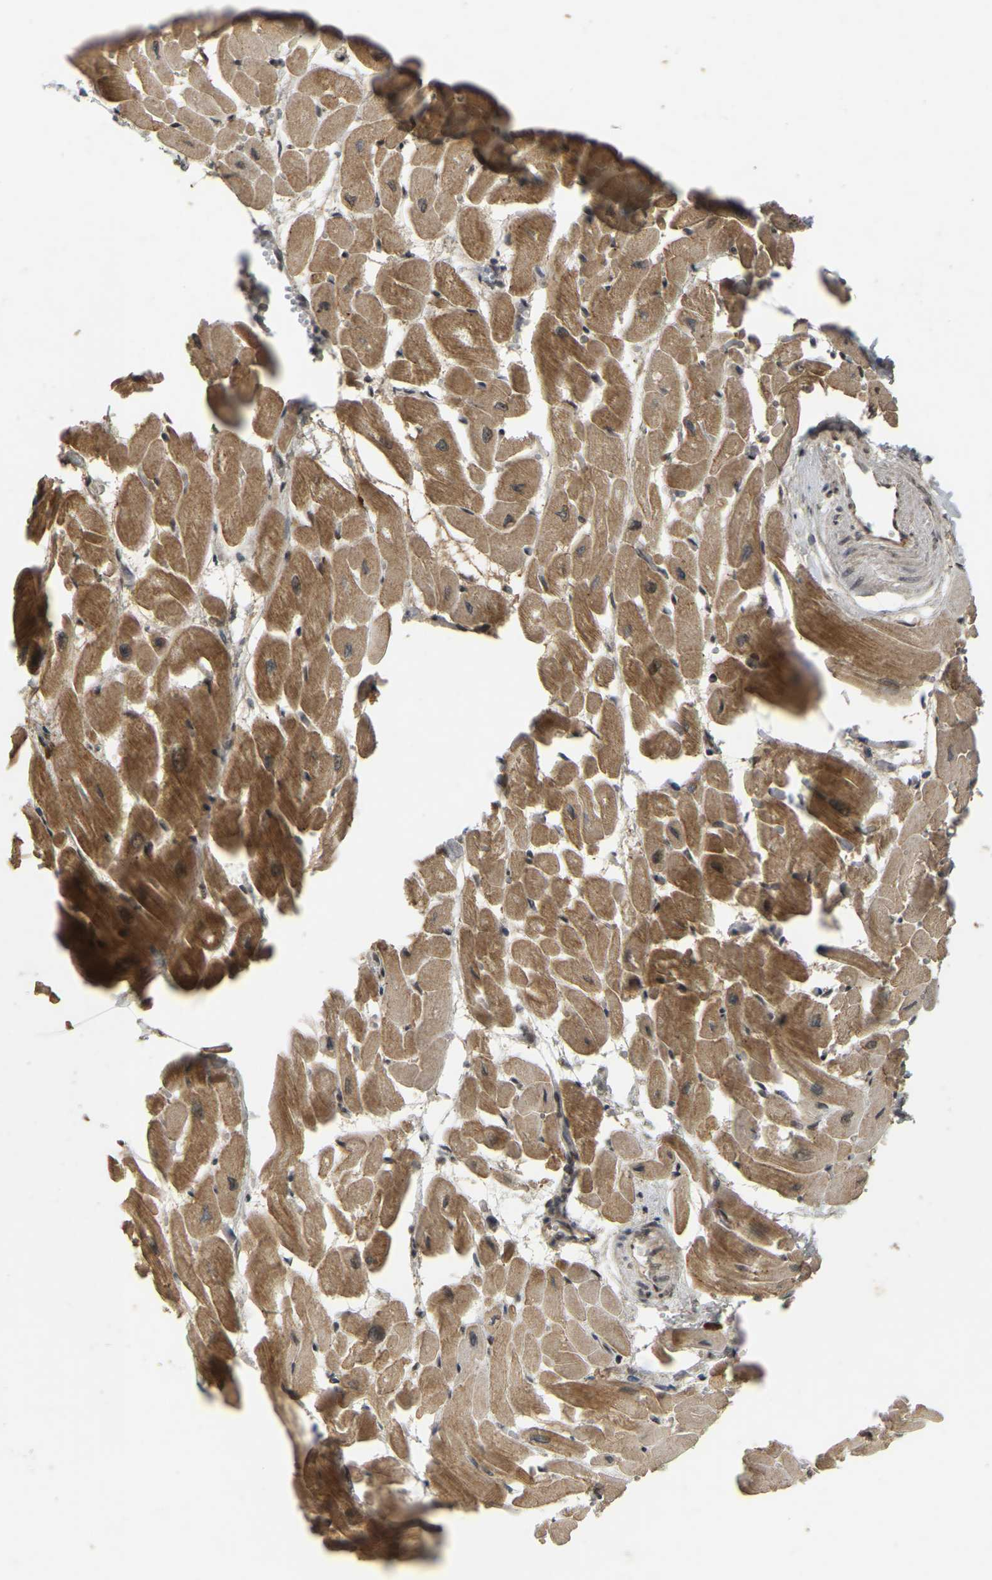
{"staining": {"intensity": "strong", "quantity": "25%-75%", "location": "cytoplasmic/membranous"}, "tissue": "heart muscle", "cell_type": "Cardiomyocytes", "image_type": "normal", "snomed": [{"axis": "morphology", "description": "Normal tissue, NOS"}, {"axis": "topography", "description": "Heart"}], "caption": "The photomicrograph exhibits a brown stain indicating the presence of a protein in the cytoplasmic/membranous of cardiomyocytes in heart muscle. (DAB = brown stain, brightfield microscopy at high magnification).", "gene": "BRF2", "patient": {"sex": "male", "age": 45}}